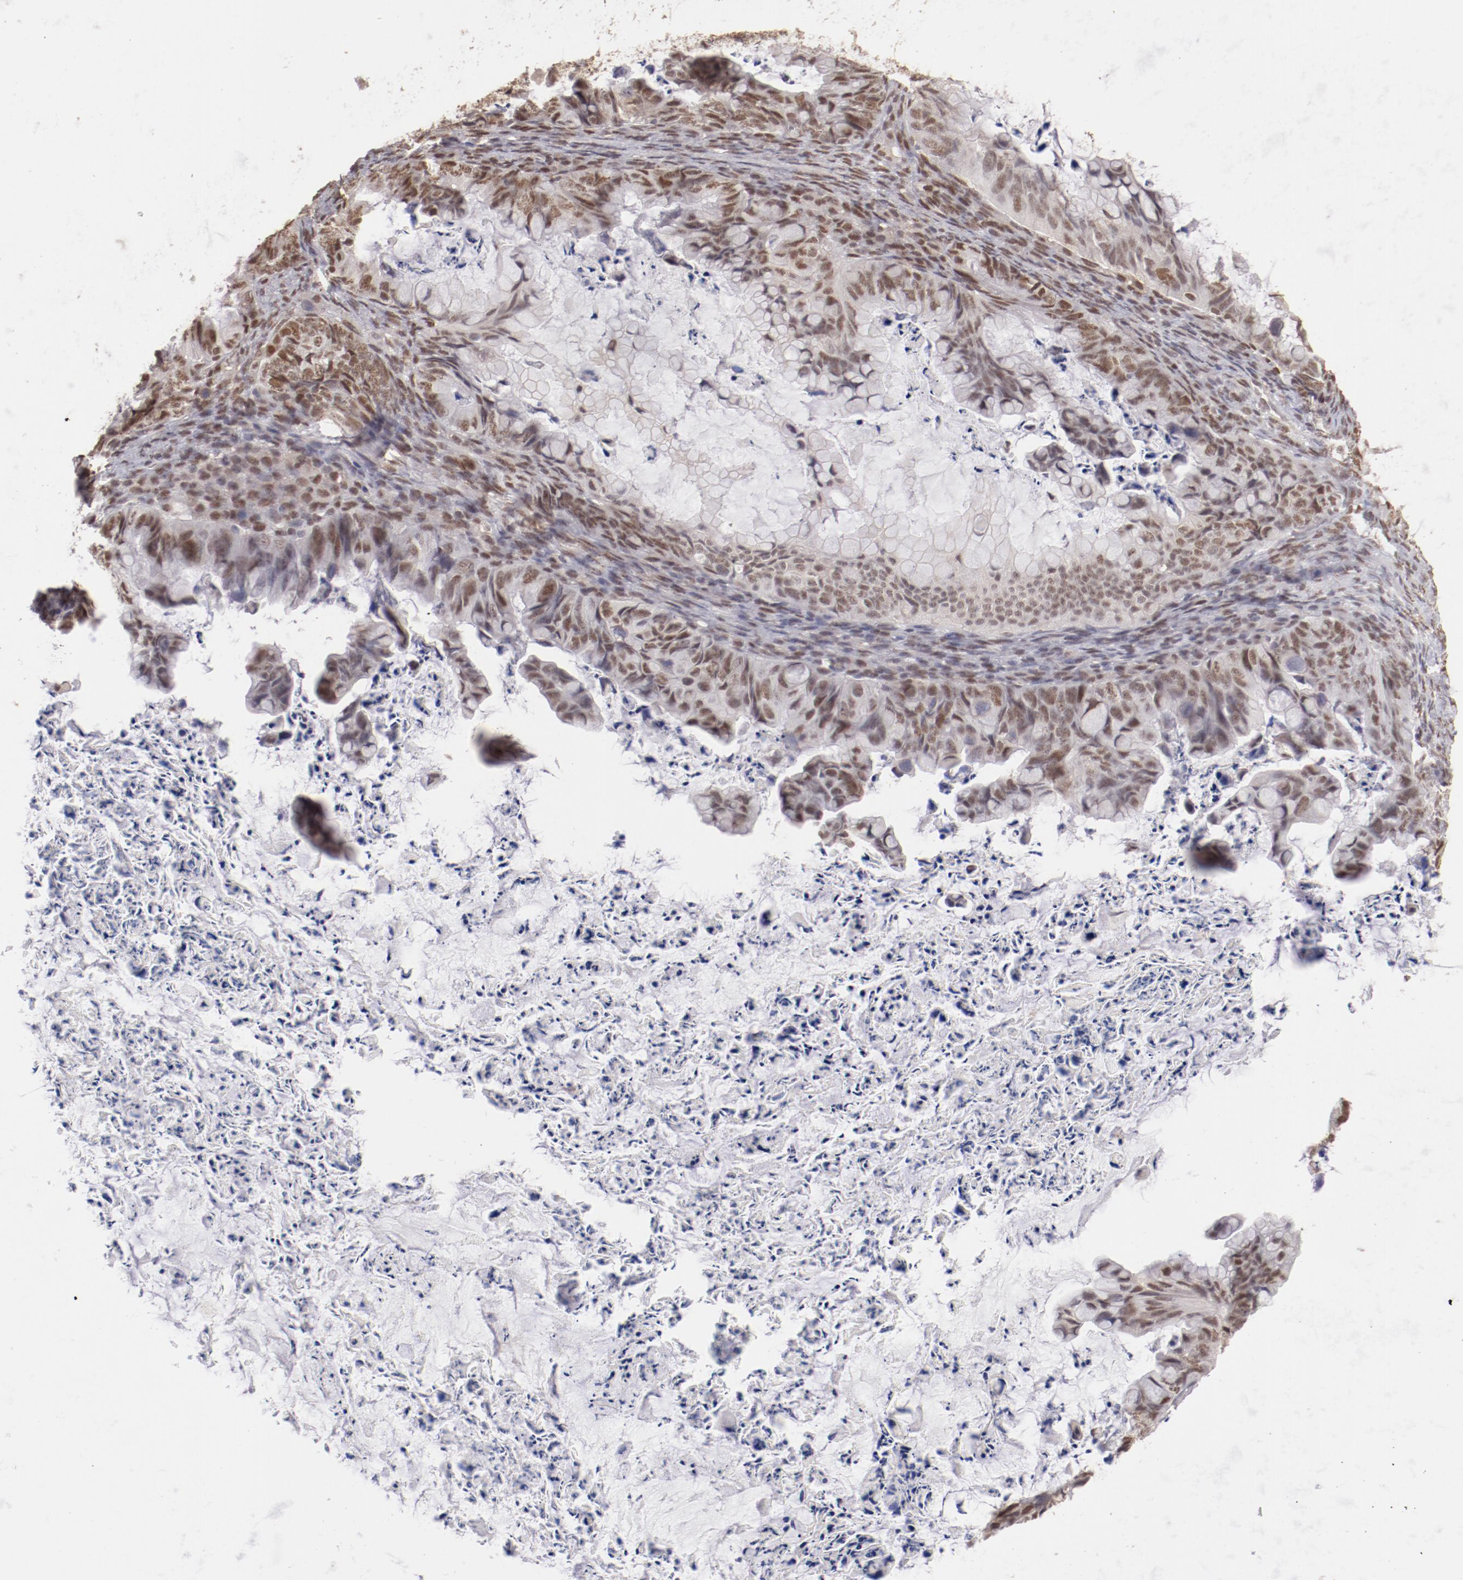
{"staining": {"intensity": "moderate", "quantity": ">75%", "location": "nuclear"}, "tissue": "ovarian cancer", "cell_type": "Tumor cells", "image_type": "cancer", "snomed": [{"axis": "morphology", "description": "Cystadenocarcinoma, mucinous, NOS"}, {"axis": "topography", "description": "Ovary"}], "caption": "Moderate nuclear protein expression is present in about >75% of tumor cells in ovarian mucinous cystadenocarcinoma.", "gene": "NFE2", "patient": {"sex": "female", "age": 36}}